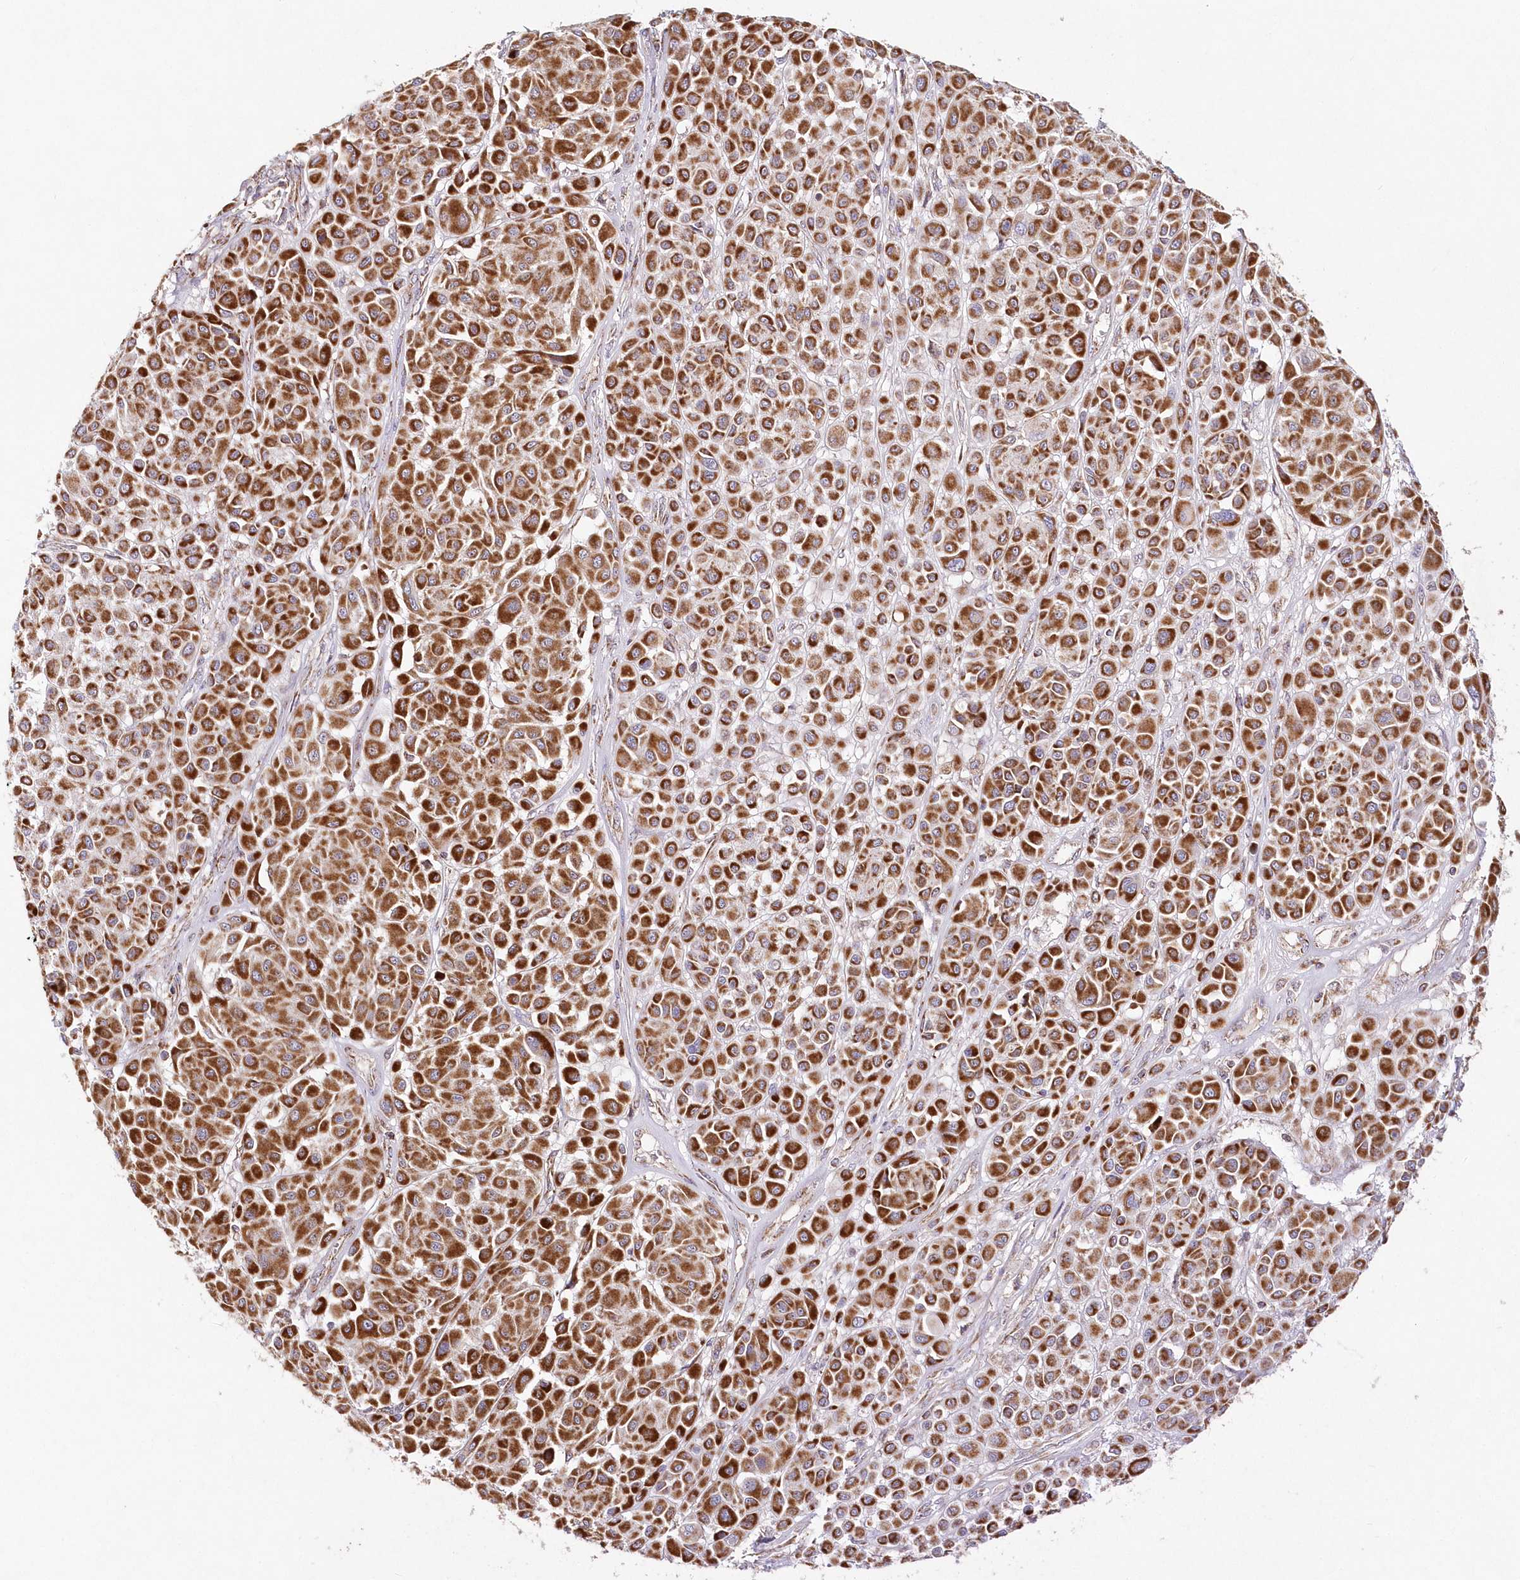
{"staining": {"intensity": "strong", "quantity": ">75%", "location": "cytoplasmic/membranous"}, "tissue": "melanoma", "cell_type": "Tumor cells", "image_type": "cancer", "snomed": [{"axis": "morphology", "description": "Malignant melanoma, Metastatic site"}, {"axis": "topography", "description": "Soft tissue"}], "caption": "DAB (3,3'-diaminobenzidine) immunohistochemical staining of melanoma exhibits strong cytoplasmic/membranous protein staining in approximately >75% of tumor cells.", "gene": "DNA2", "patient": {"sex": "male", "age": 41}}